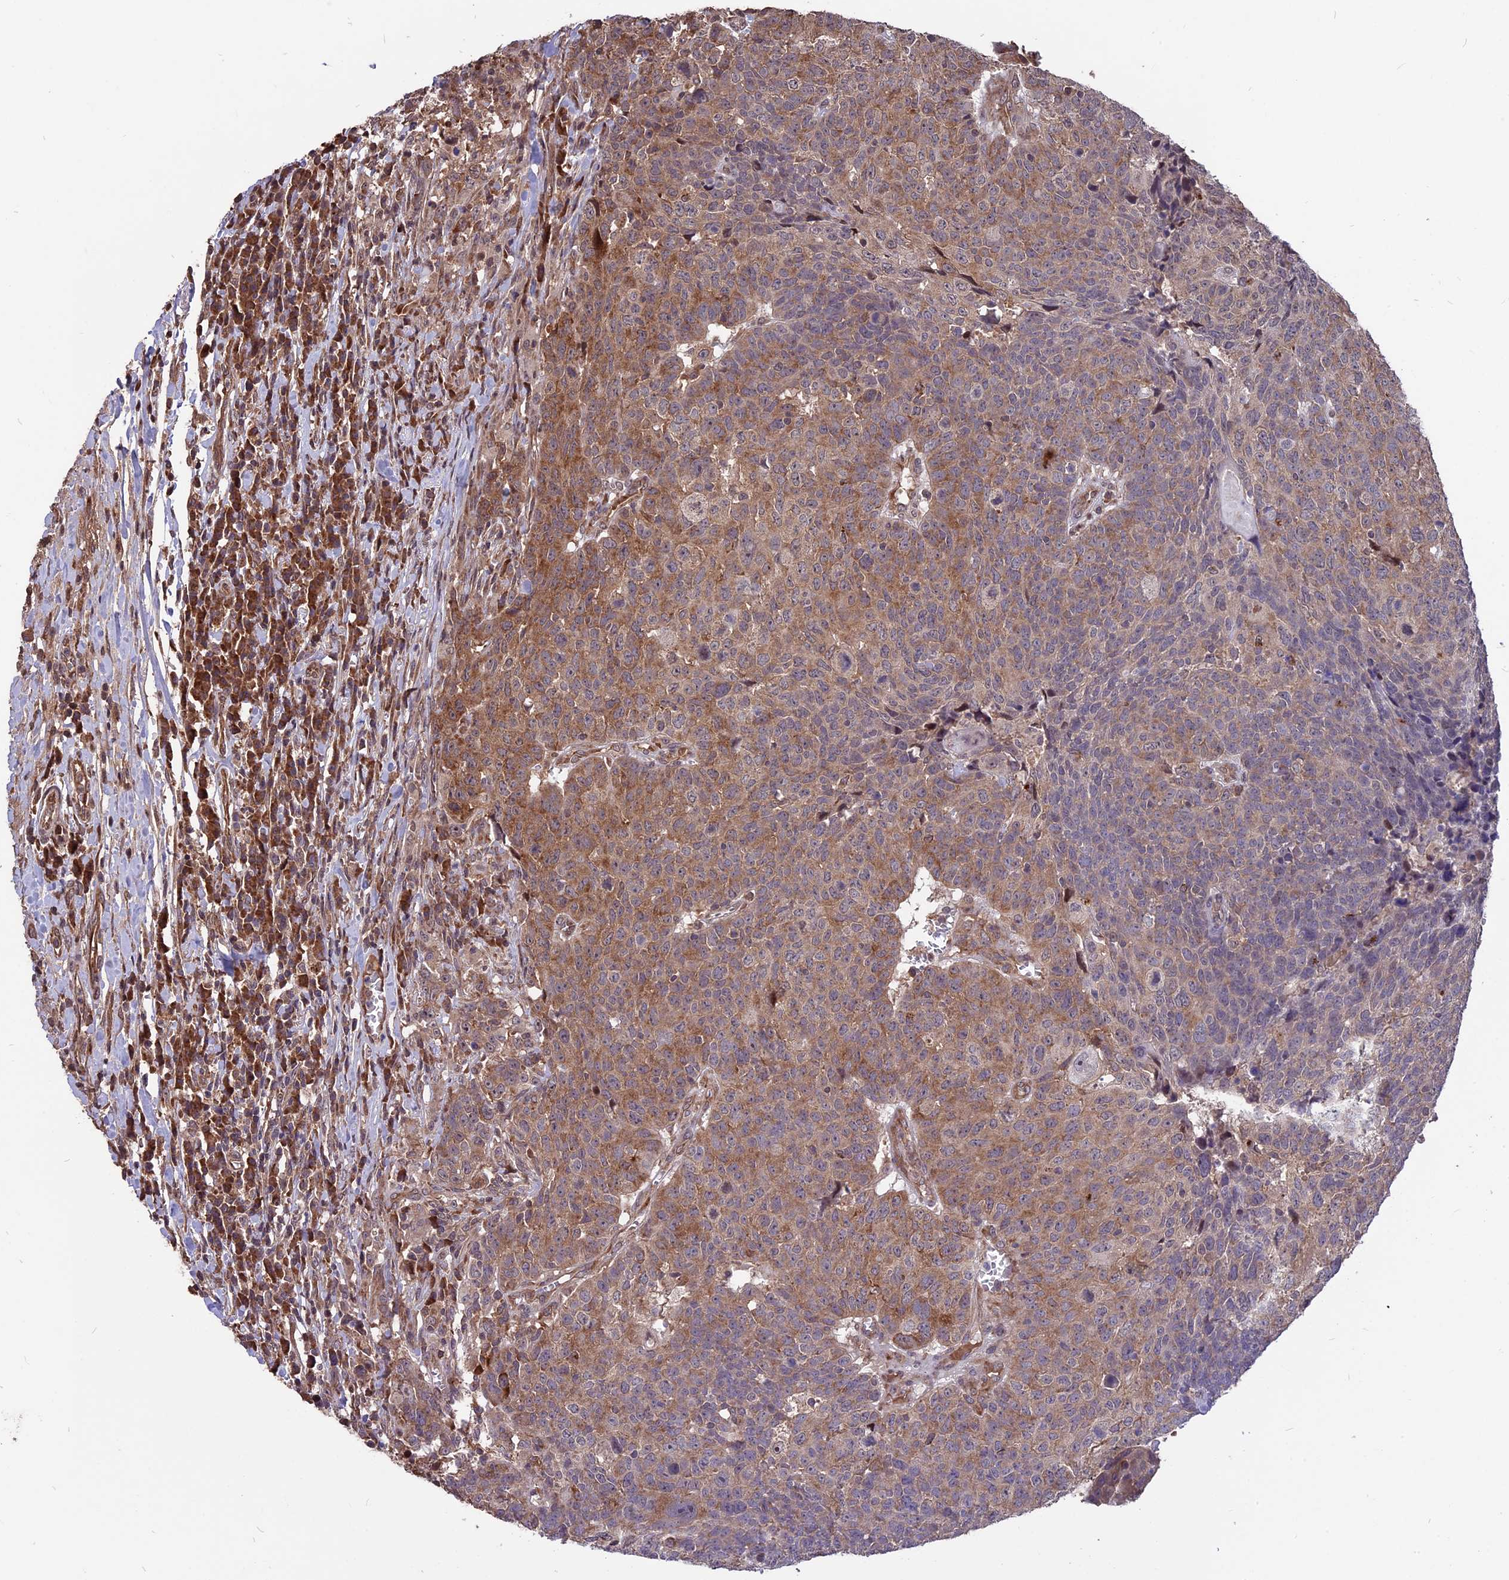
{"staining": {"intensity": "moderate", "quantity": ">75%", "location": "cytoplasmic/membranous"}, "tissue": "head and neck cancer", "cell_type": "Tumor cells", "image_type": "cancer", "snomed": [{"axis": "morphology", "description": "Squamous cell carcinoma, NOS"}, {"axis": "topography", "description": "Head-Neck"}], "caption": "Head and neck cancer stained for a protein (brown) reveals moderate cytoplasmic/membranous positive positivity in approximately >75% of tumor cells.", "gene": "ZNF598", "patient": {"sex": "male", "age": 66}}